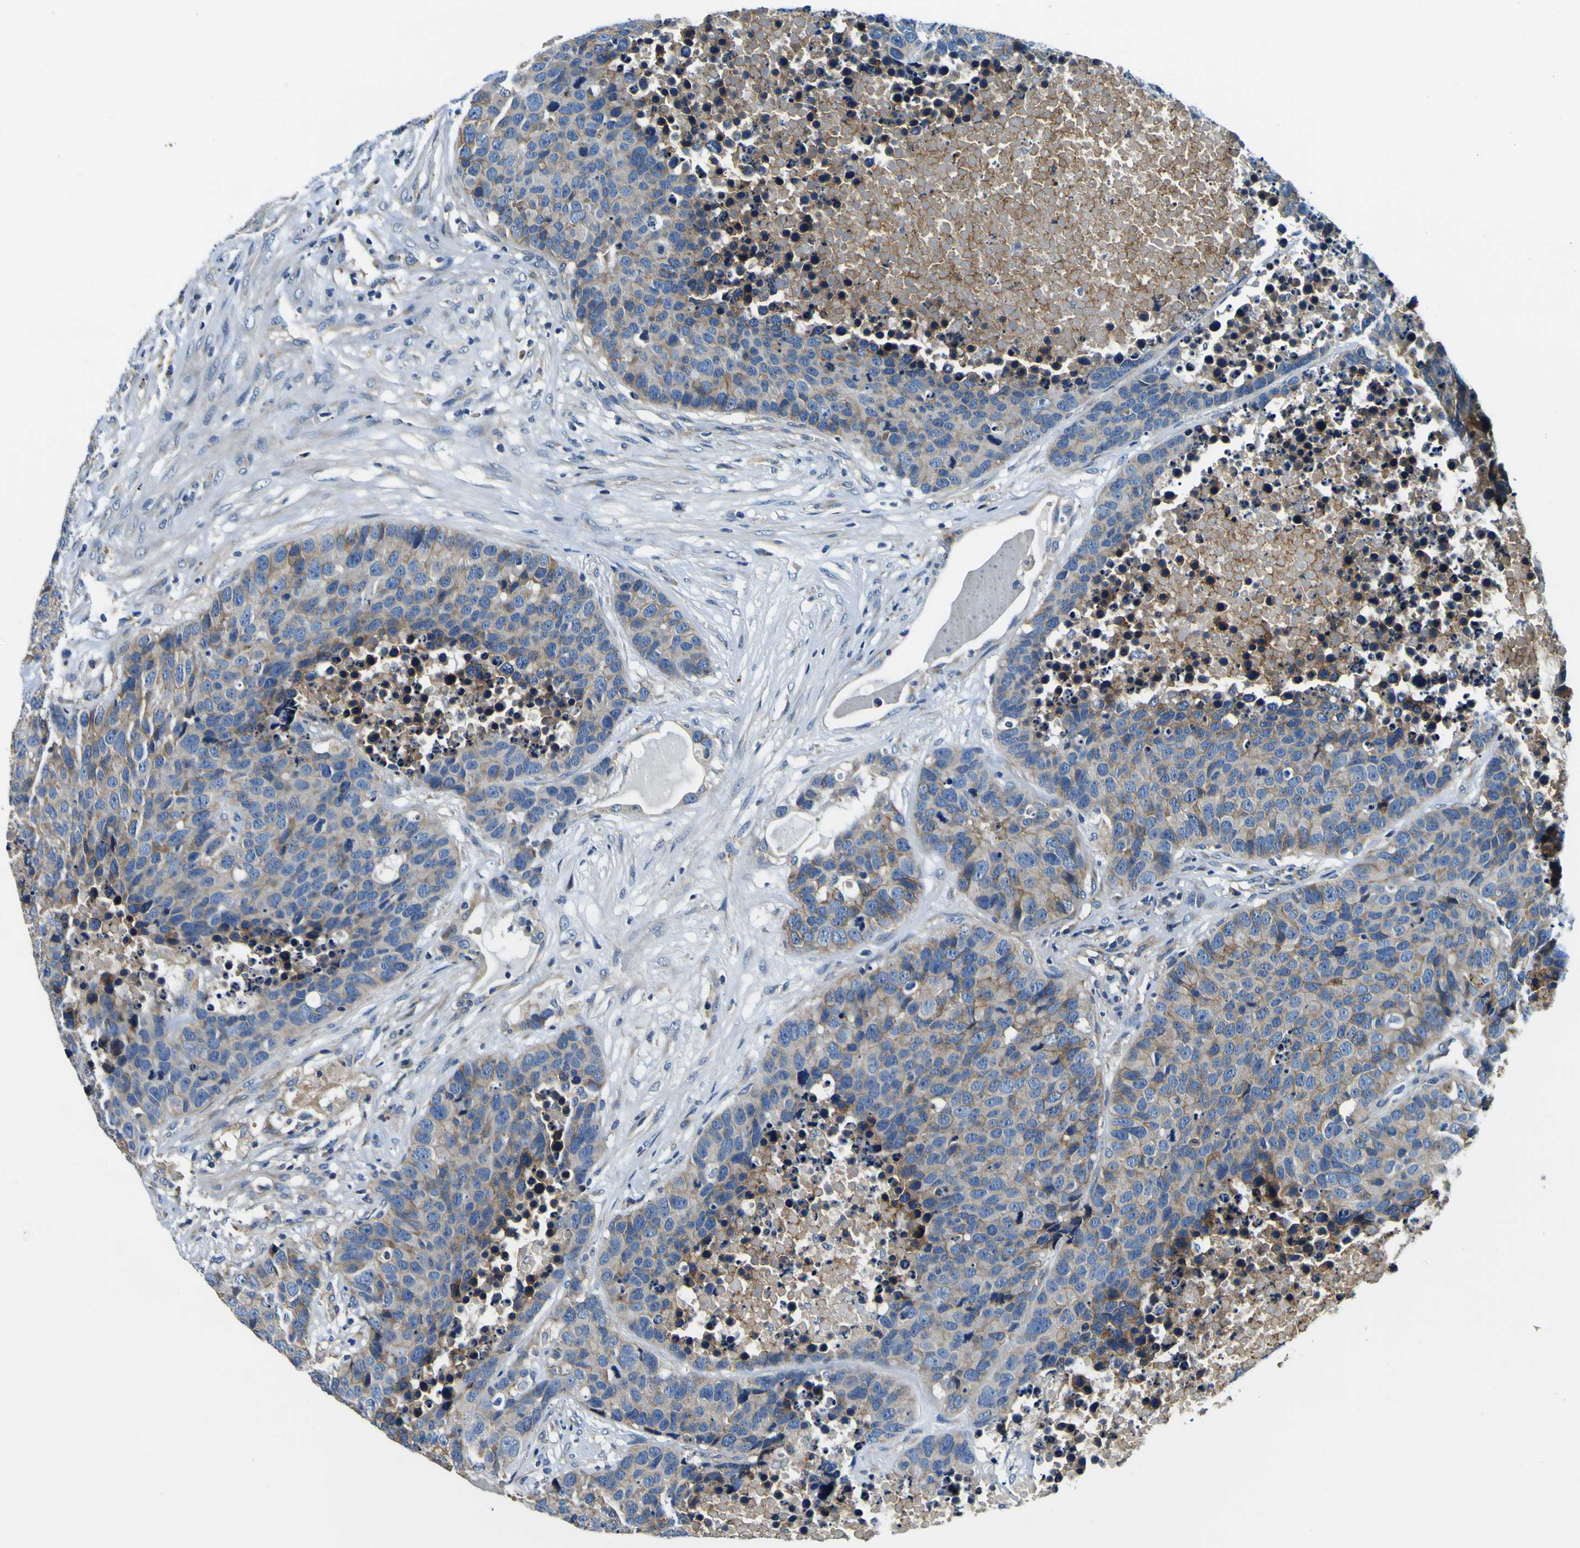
{"staining": {"intensity": "moderate", "quantity": "25%-75%", "location": "cytoplasmic/membranous"}, "tissue": "carcinoid", "cell_type": "Tumor cells", "image_type": "cancer", "snomed": [{"axis": "morphology", "description": "Carcinoid, malignant, NOS"}, {"axis": "topography", "description": "Lung"}], "caption": "Immunohistochemistry of carcinoid shows medium levels of moderate cytoplasmic/membranous positivity in approximately 25%-75% of tumor cells.", "gene": "CLSTN1", "patient": {"sex": "male", "age": 60}}